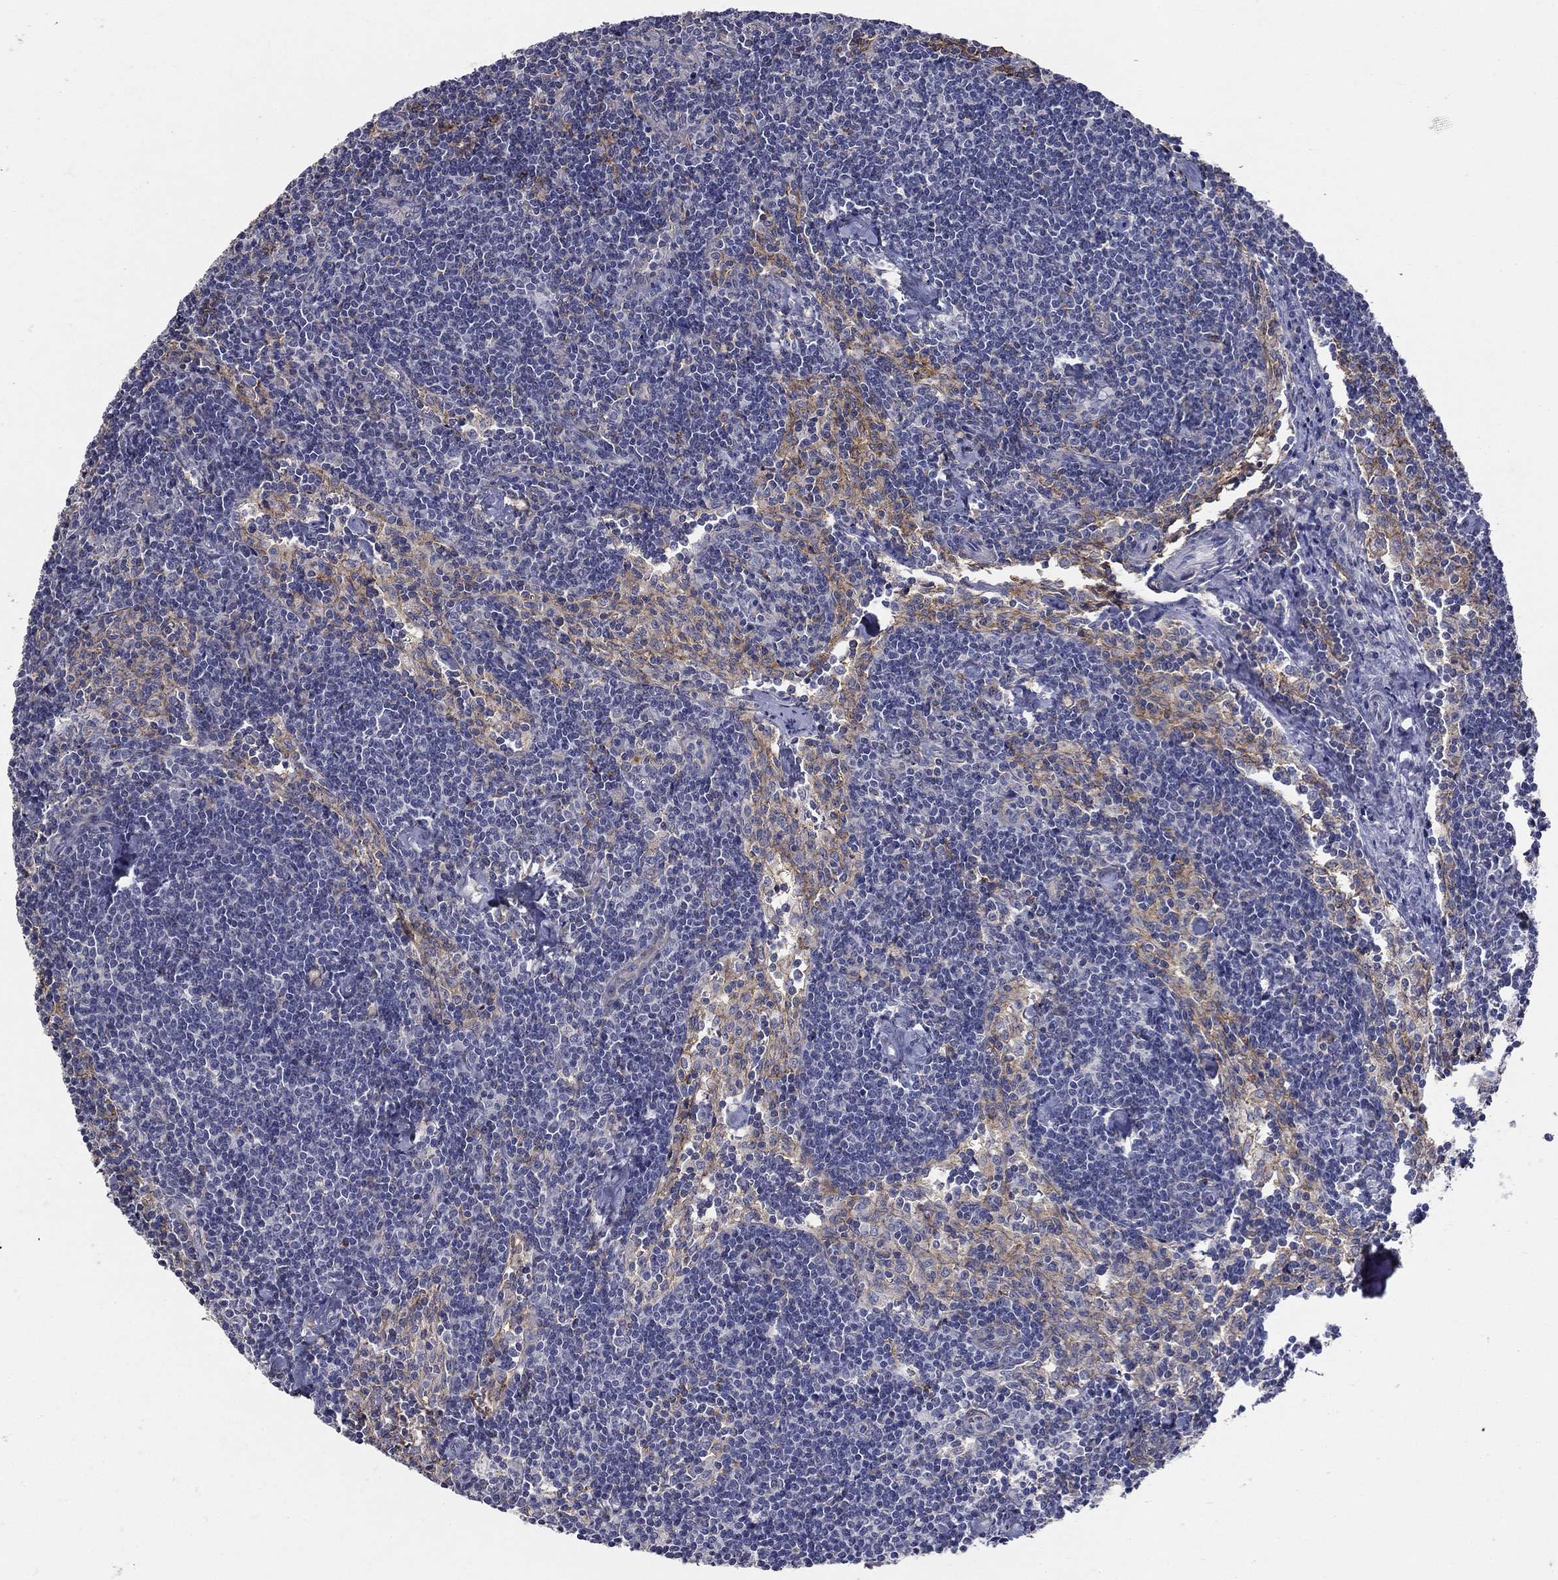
{"staining": {"intensity": "negative", "quantity": "none", "location": "none"}, "tissue": "lymph node", "cell_type": "Germinal center cells", "image_type": "normal", "snomed": [{"axis": "morphology", "description": "Normal tissue, NOS"}, {"axis": "topography", "description": "Lymph node"}], "caption": "The immunohistochemistry (IHC) image has no significant expression in germinal center cells of lymph node.", "gene": "CD274", "patient": {"sex": "female", "age": 51}}